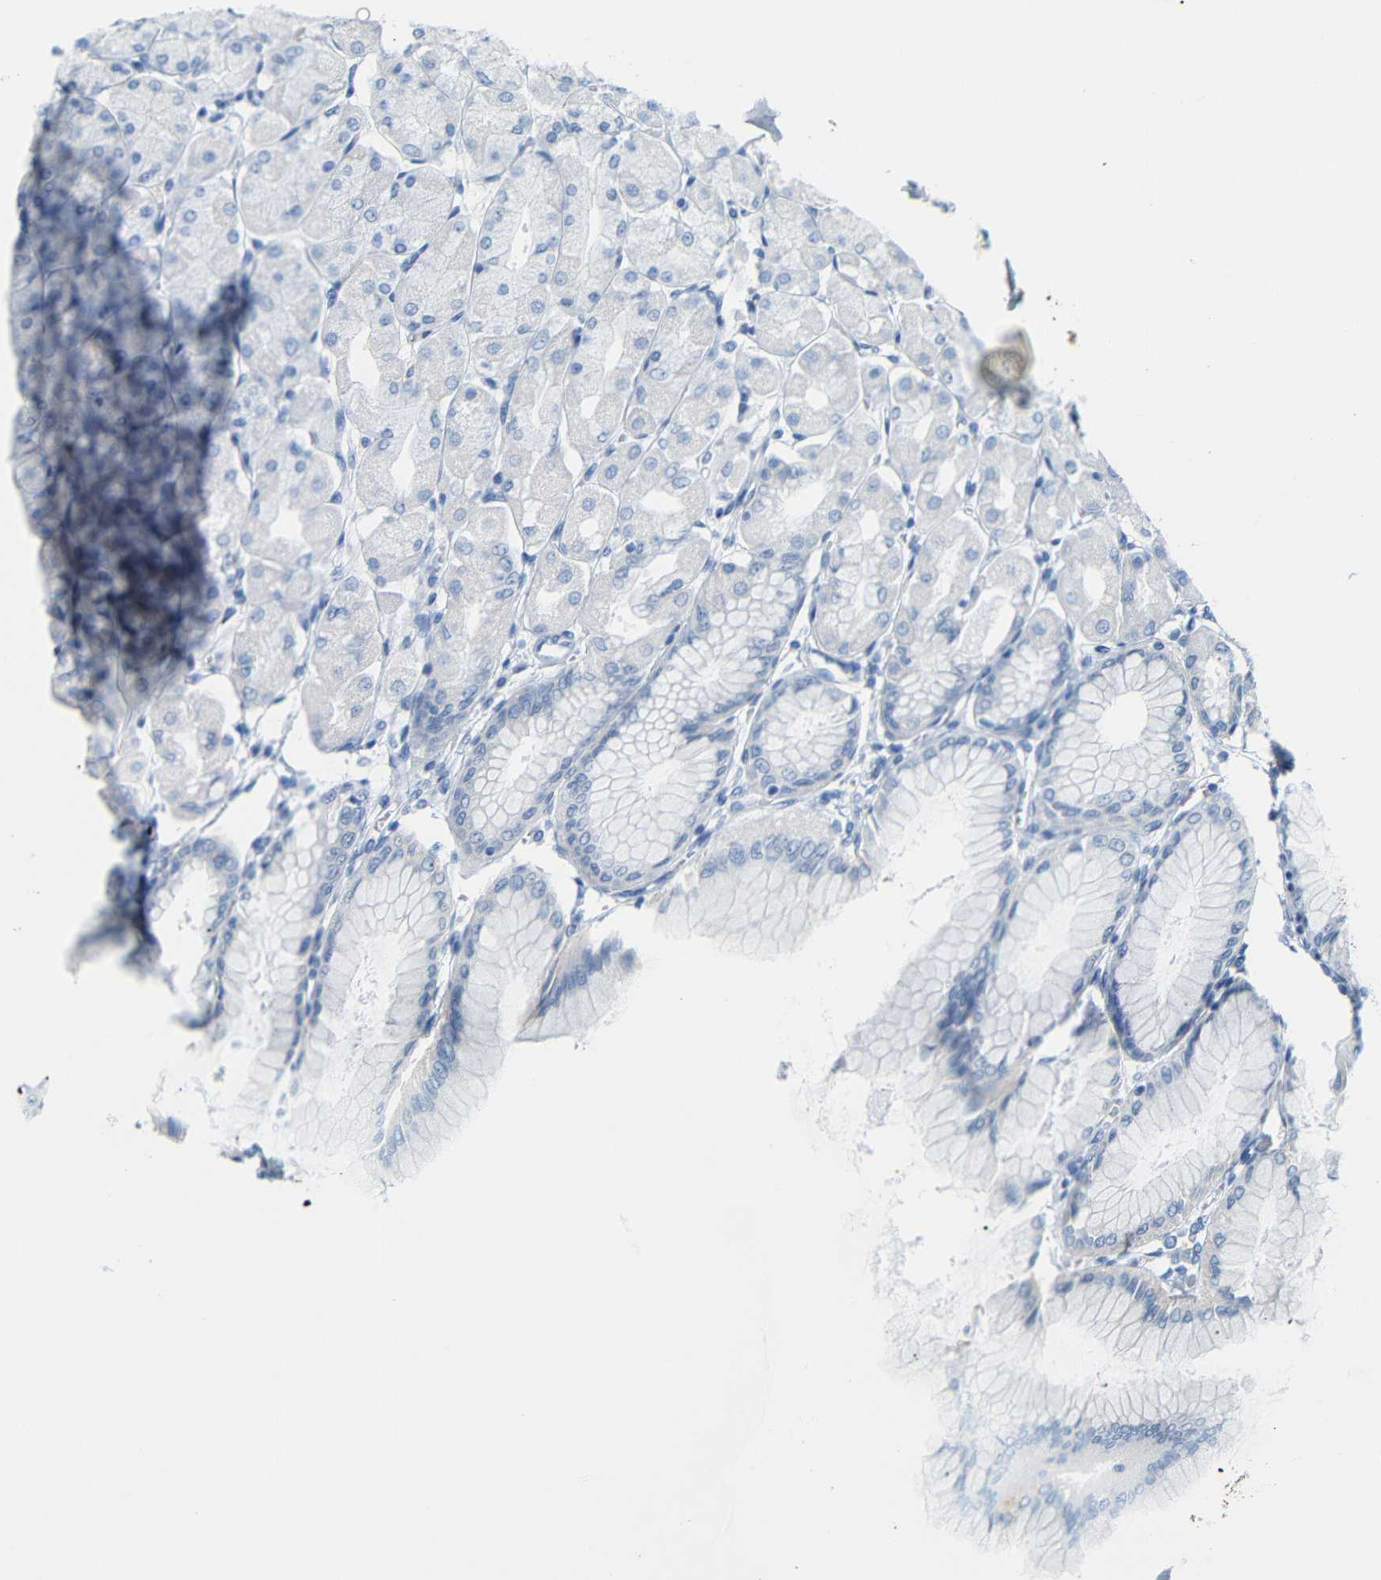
{"staining": {"intensity": "weak", "quantity": "<25%", "location": "cytoplasmic/membranous"}, "tissue": "stomach", "cell_type": "Glandular cells", "image_type": "normal", "snomed": [{"axis": "morphology", "description": "Normal tissue, NOS"}, {"axis": "topography", "description": "Stomach, upper"}], "caption": "This is a histopathology image of immunohistochemistry (IHC) staining of benign stomach, which shows no expression in glandular cells. The staining is performed using DAB (3,3'-diaminobenzidine) brown chromogen with nuclei counter-stained in using hematoxylin.", "gene": "FCRL1", "patient": {"sex": "female", "age": 56}}